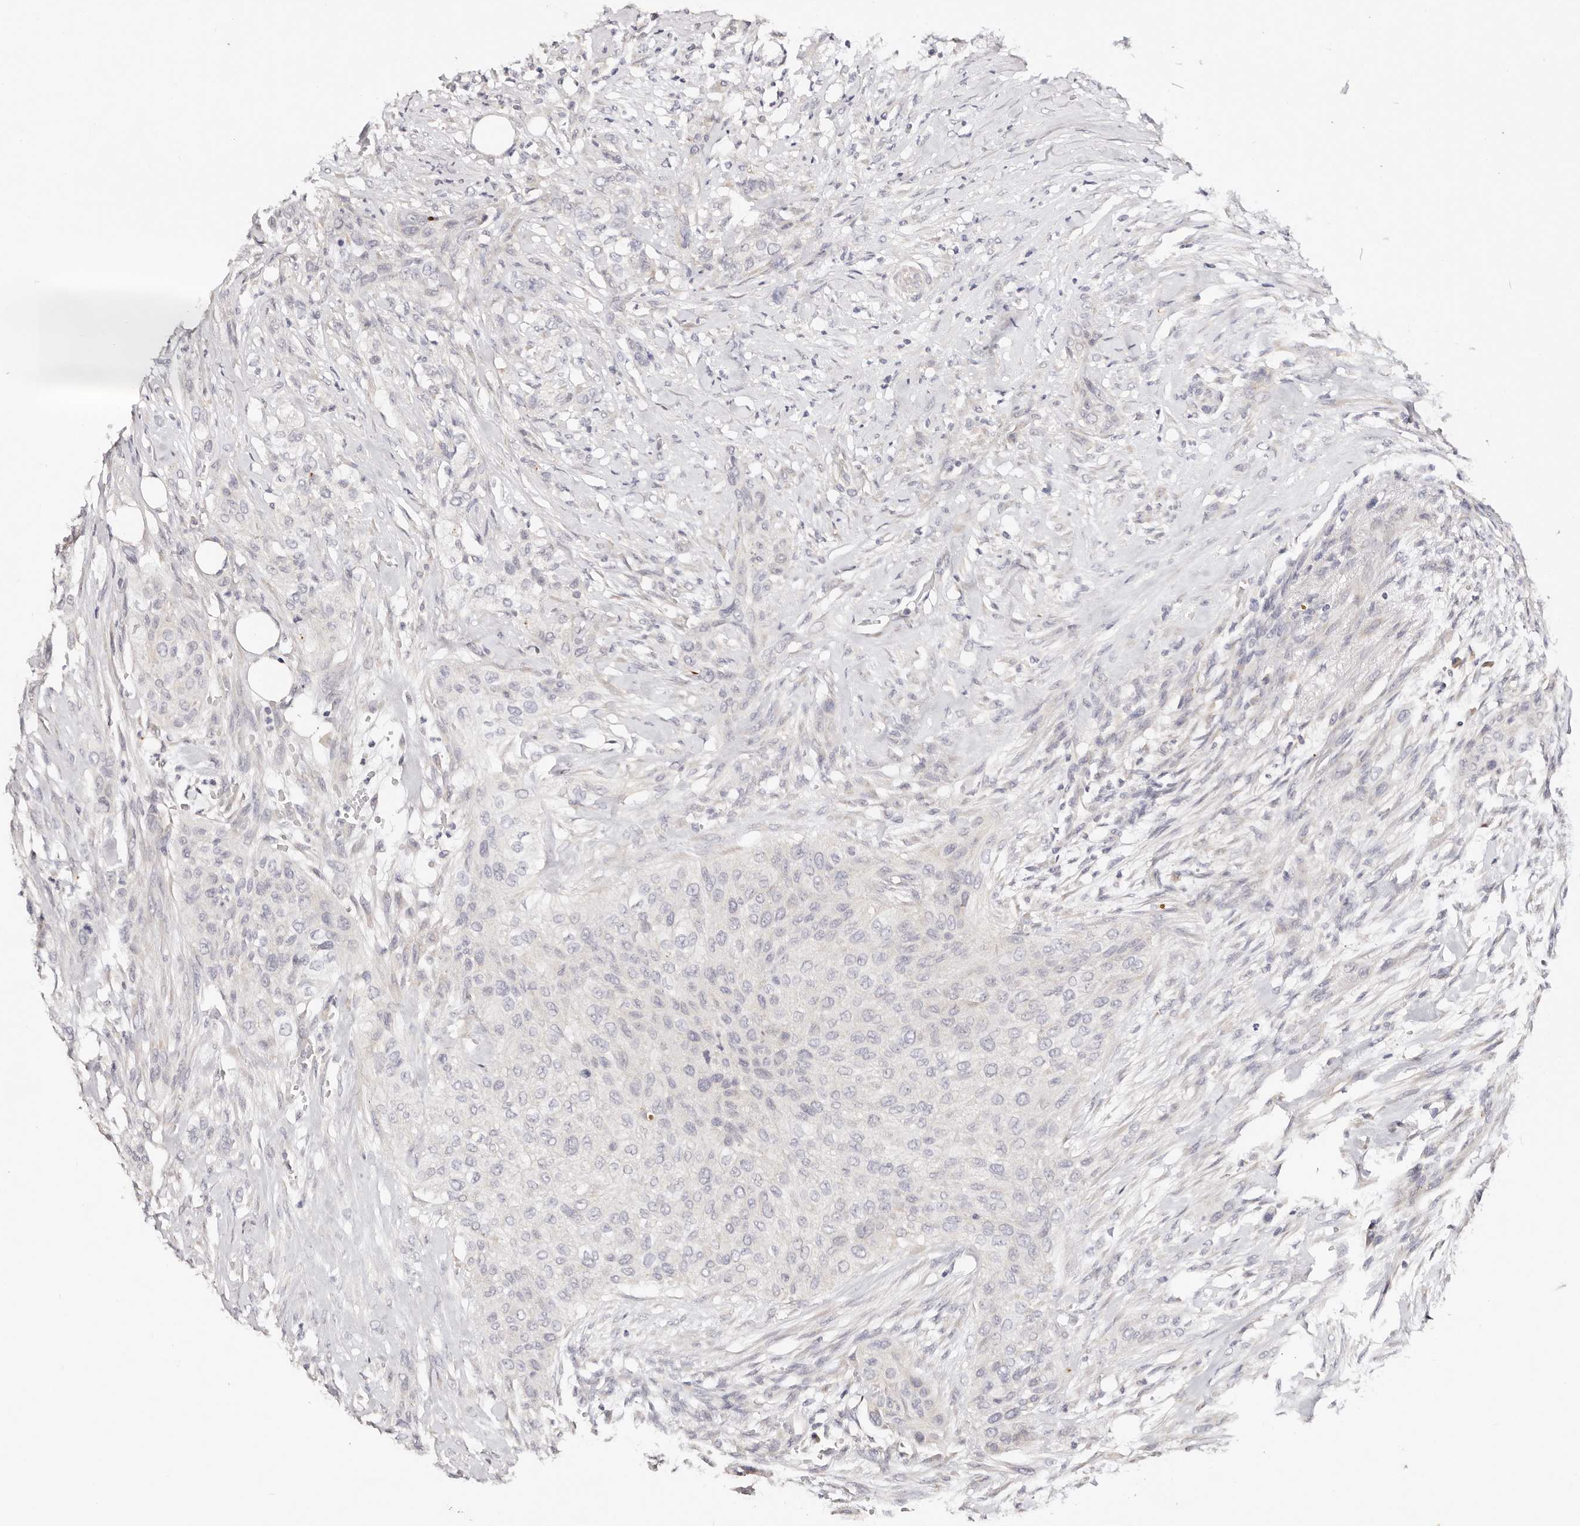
{"staining": {"intensity": "negative", "quantity": "none", "location": "none"}, "tissue": "urothelial cancer", "cell_type": "Tumor cells", "image_type": "cancer", "snomed": [{"axis": "morphology", "description": "Urothelial carcinoma, High grade"}, {"axis": "topography", "description": "Urinary bladder"}], "caption": "An immunohistochemistry (IHC) histopathology image of urothelial cancer is shown. There is no staining in tumor cells of urothelial cancer.", "gene": "VIPAS39", "patient": {"sex": "male", "age": 35}}